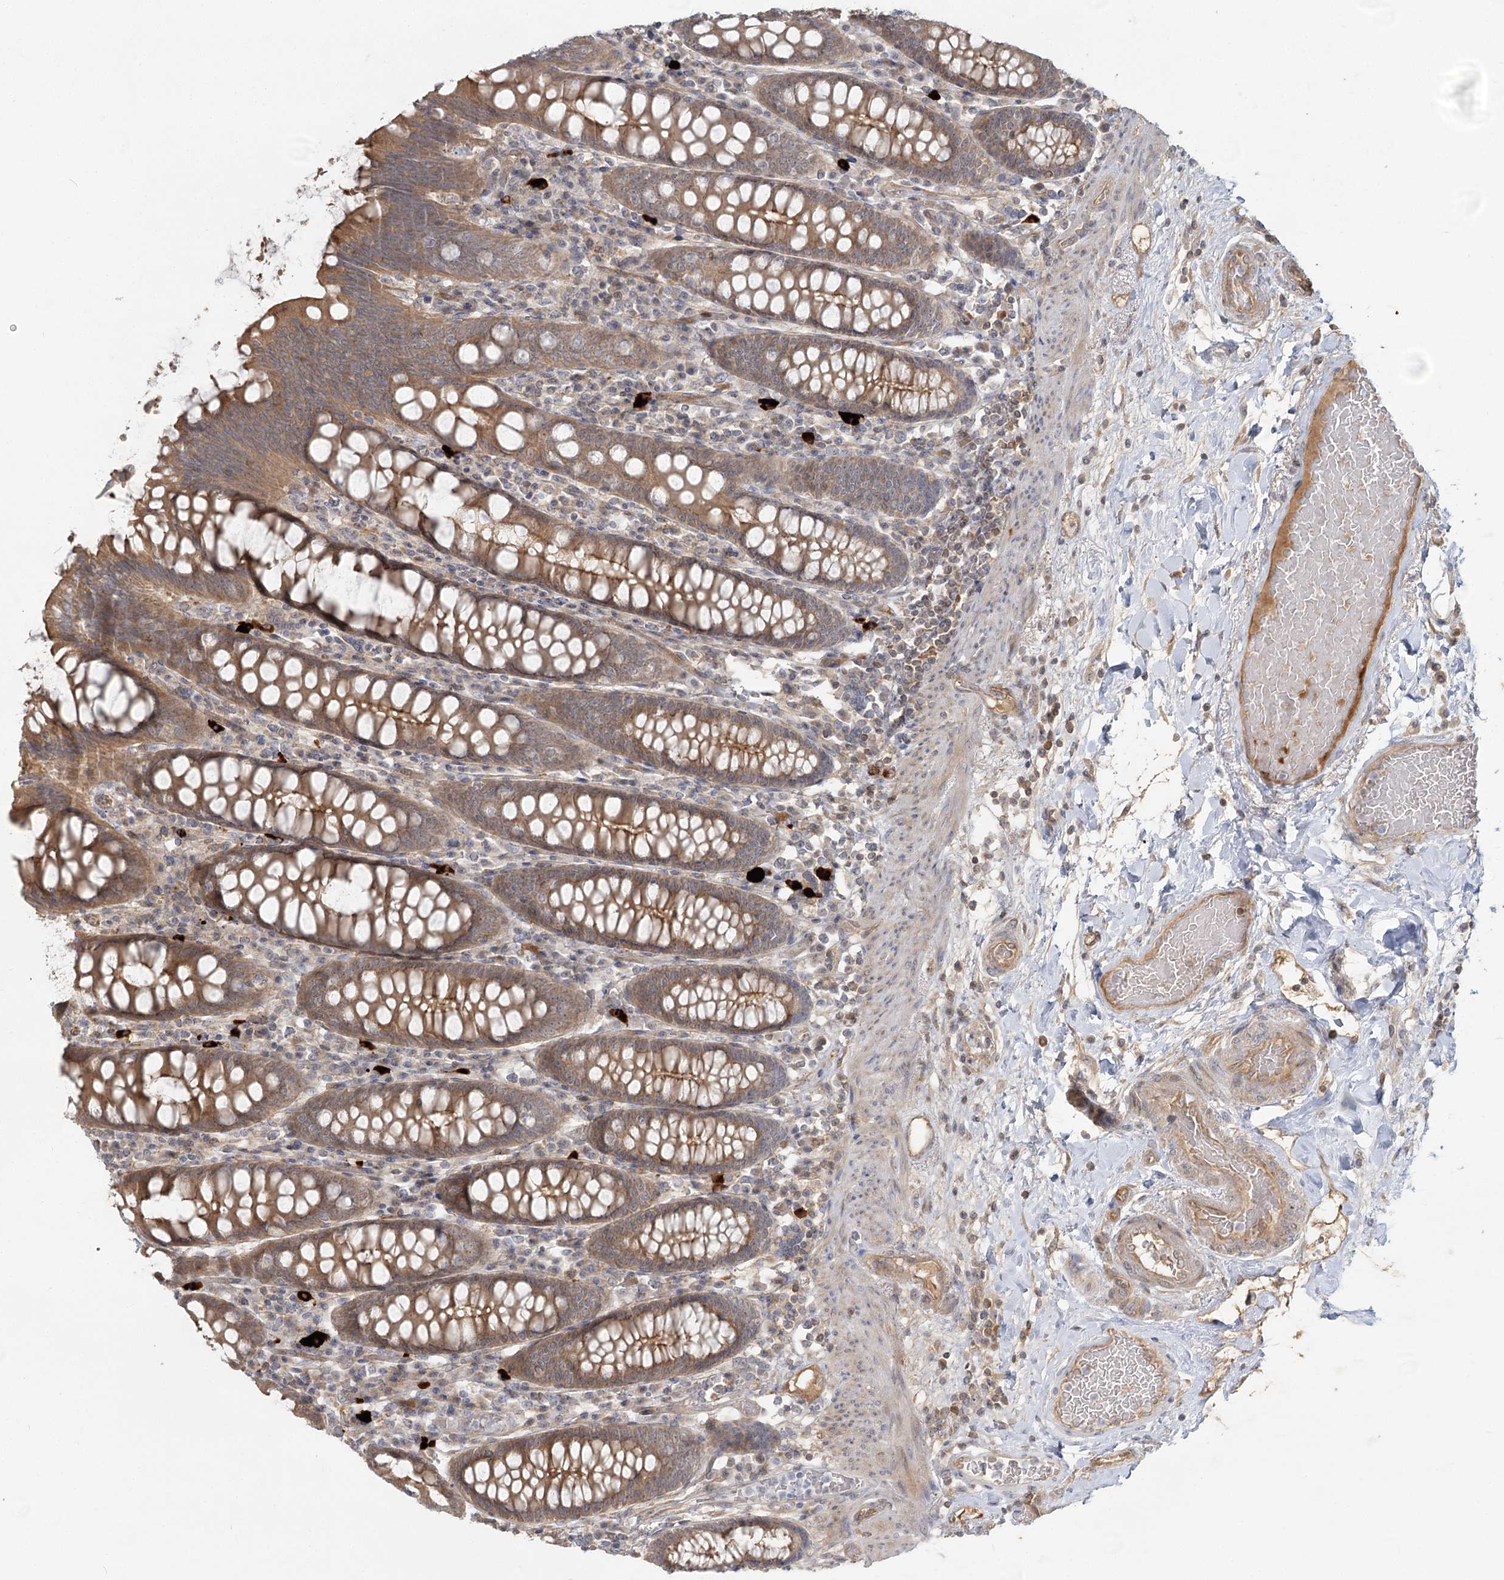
{"staining": {"intensity": "weak", "quantity": ">75%", "location": "cytoplasmic/membranous"}, "tissue": "colon", "cell_type": "Endothelial cells", "image_type": "normal", "snomed": [{"axis": "morphology", "description": "Normal tissue, NOS"}, {"axis": "topography", "description": "Colon"}], "caption": "Colon stained with immunohistochemistry (IHC) shows weak cytoplasmic/membranous positivity in approximately >75% of endothelial cells.", "gene": "GUCY2C", "patient": {"sex": "female", "age": 79}}